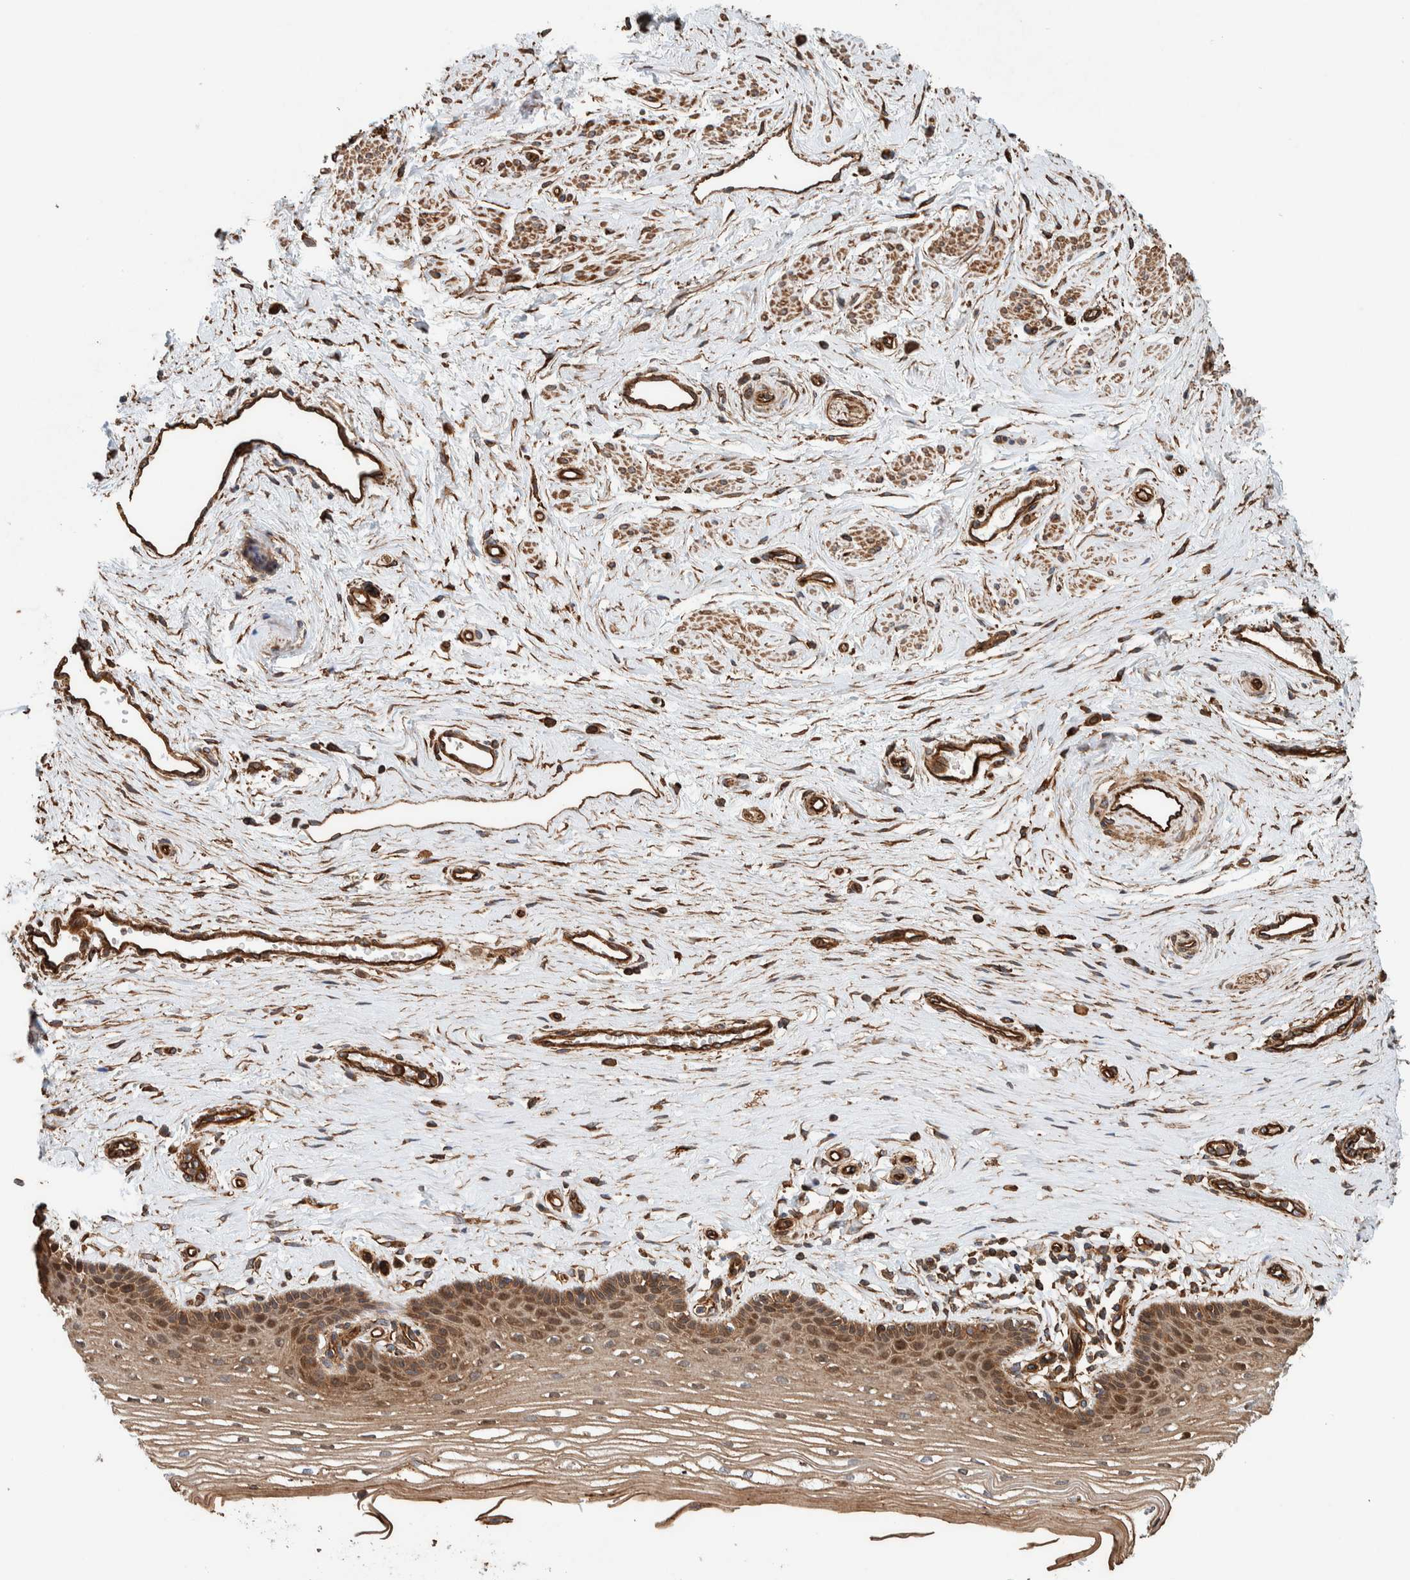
{"staining": {"intensity": "moderate", "quantity": ">75%", "location": "cytoplasmic/membranous"}, "tissue": "vagina", "cell_type": "Squamous epithelial cells", "image_type": "normal", "snomed": [{"axis": "morphology", "description": "Normal tissue, NOS"}, {"axis": "topography", "description": "Vagina"}], "caption": "The immunohistochemical stain labels moderate cytoplasmic/membranous positivity in squamous epithelial cells of unremarkable vagina. The staining was performed using DAB (3,3'-diaminobenzidine), with brown indicating positive protein expression. Nuclei are stained blue with hematoxylin.", "gene": "PKD1L1", "patient": {"sex": "female", "age": 46}}